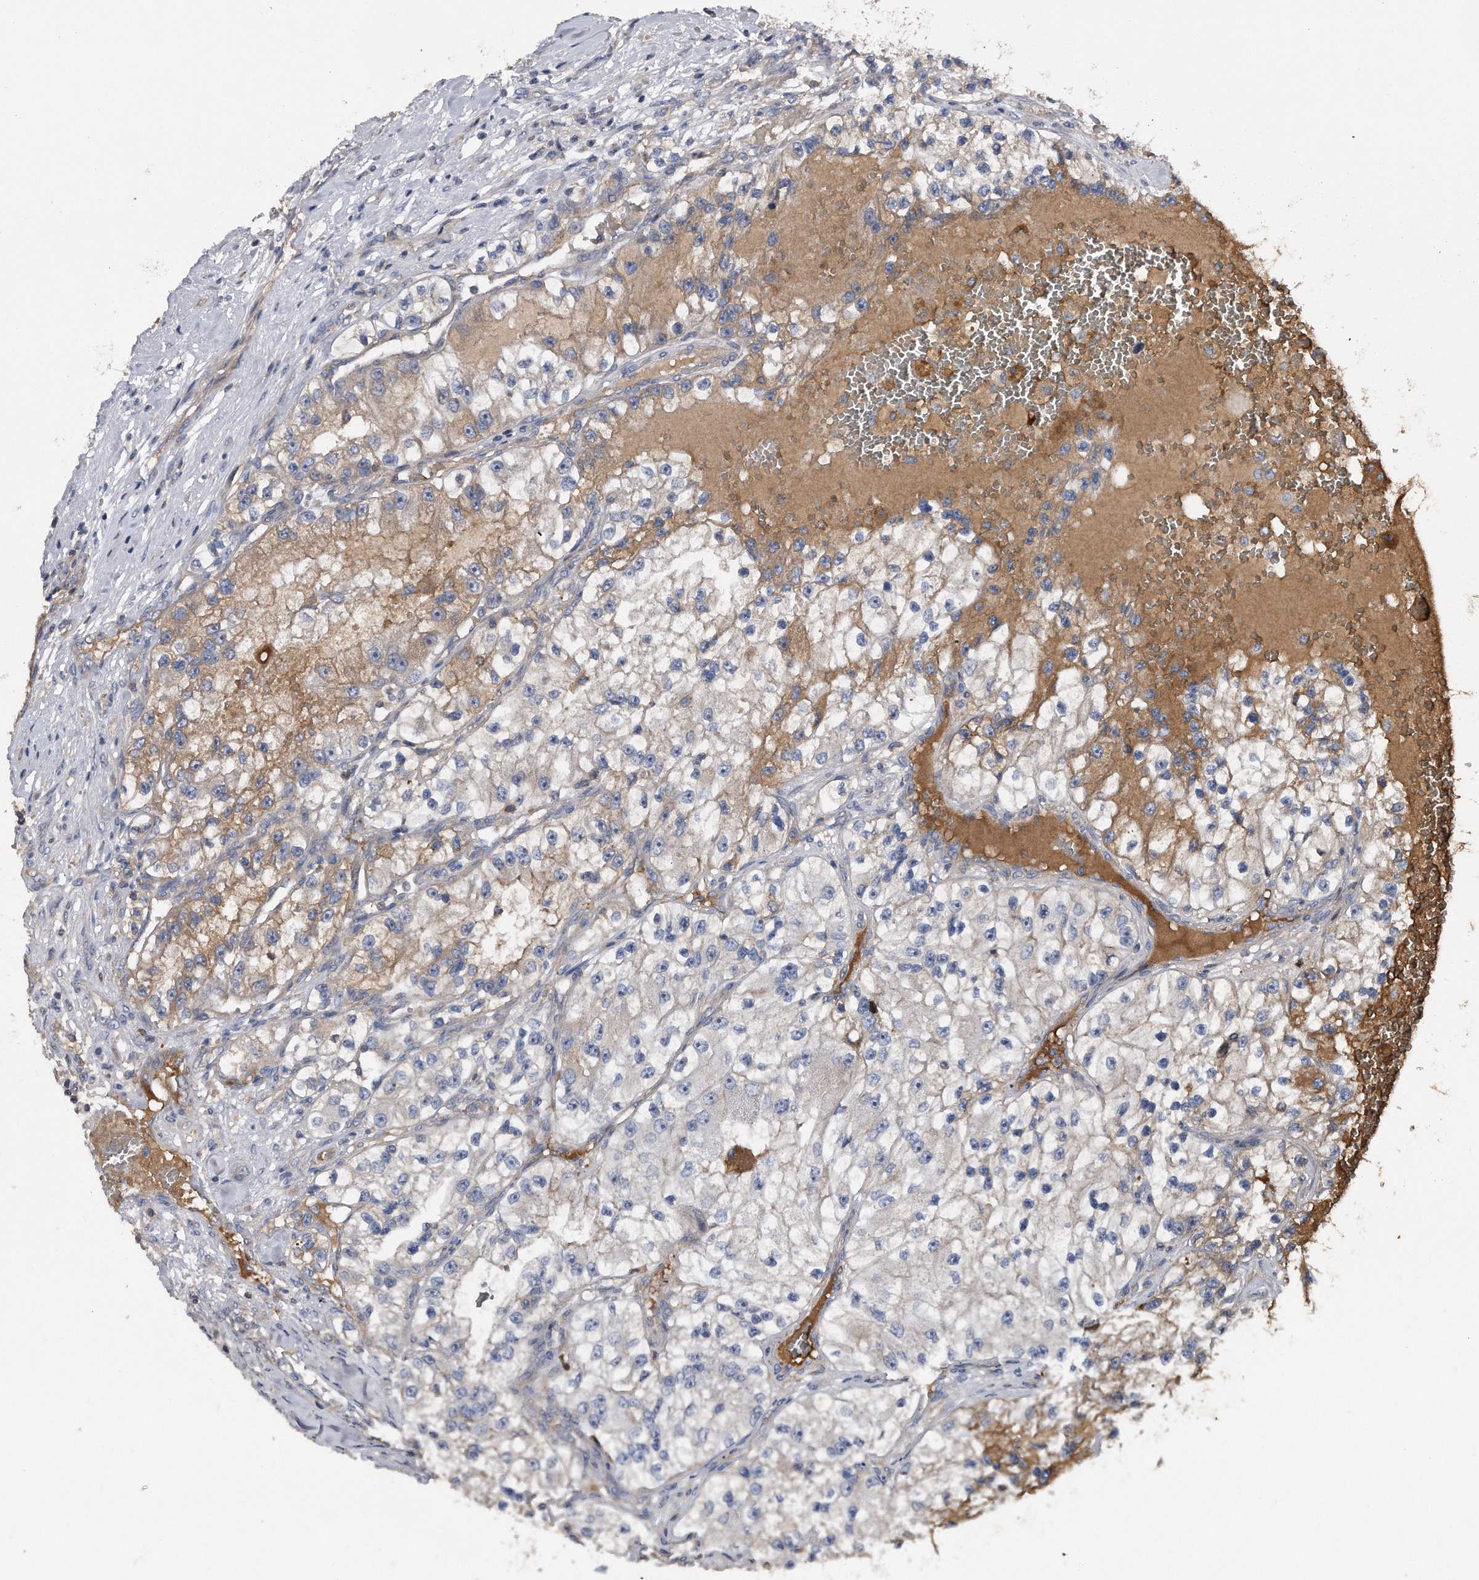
{"staining": {"intensity": "weak", "quantity": "<25%", "location": "cytoplasmic/membranous"}, "tissue": "renal cancer", "cell_type": "Tumor cells", "image_type": "cancer", "snomed": [{"axis": "morphology", "description": "Adenocarcinoma, NOS"}, {"axis": "topography", "description": "Kidney"}], "caption": "IHC of renal cancer exhibits no expression in tumor cells.", "gene": "KCND3", "patient": {"sex": "female", "age": 57}}